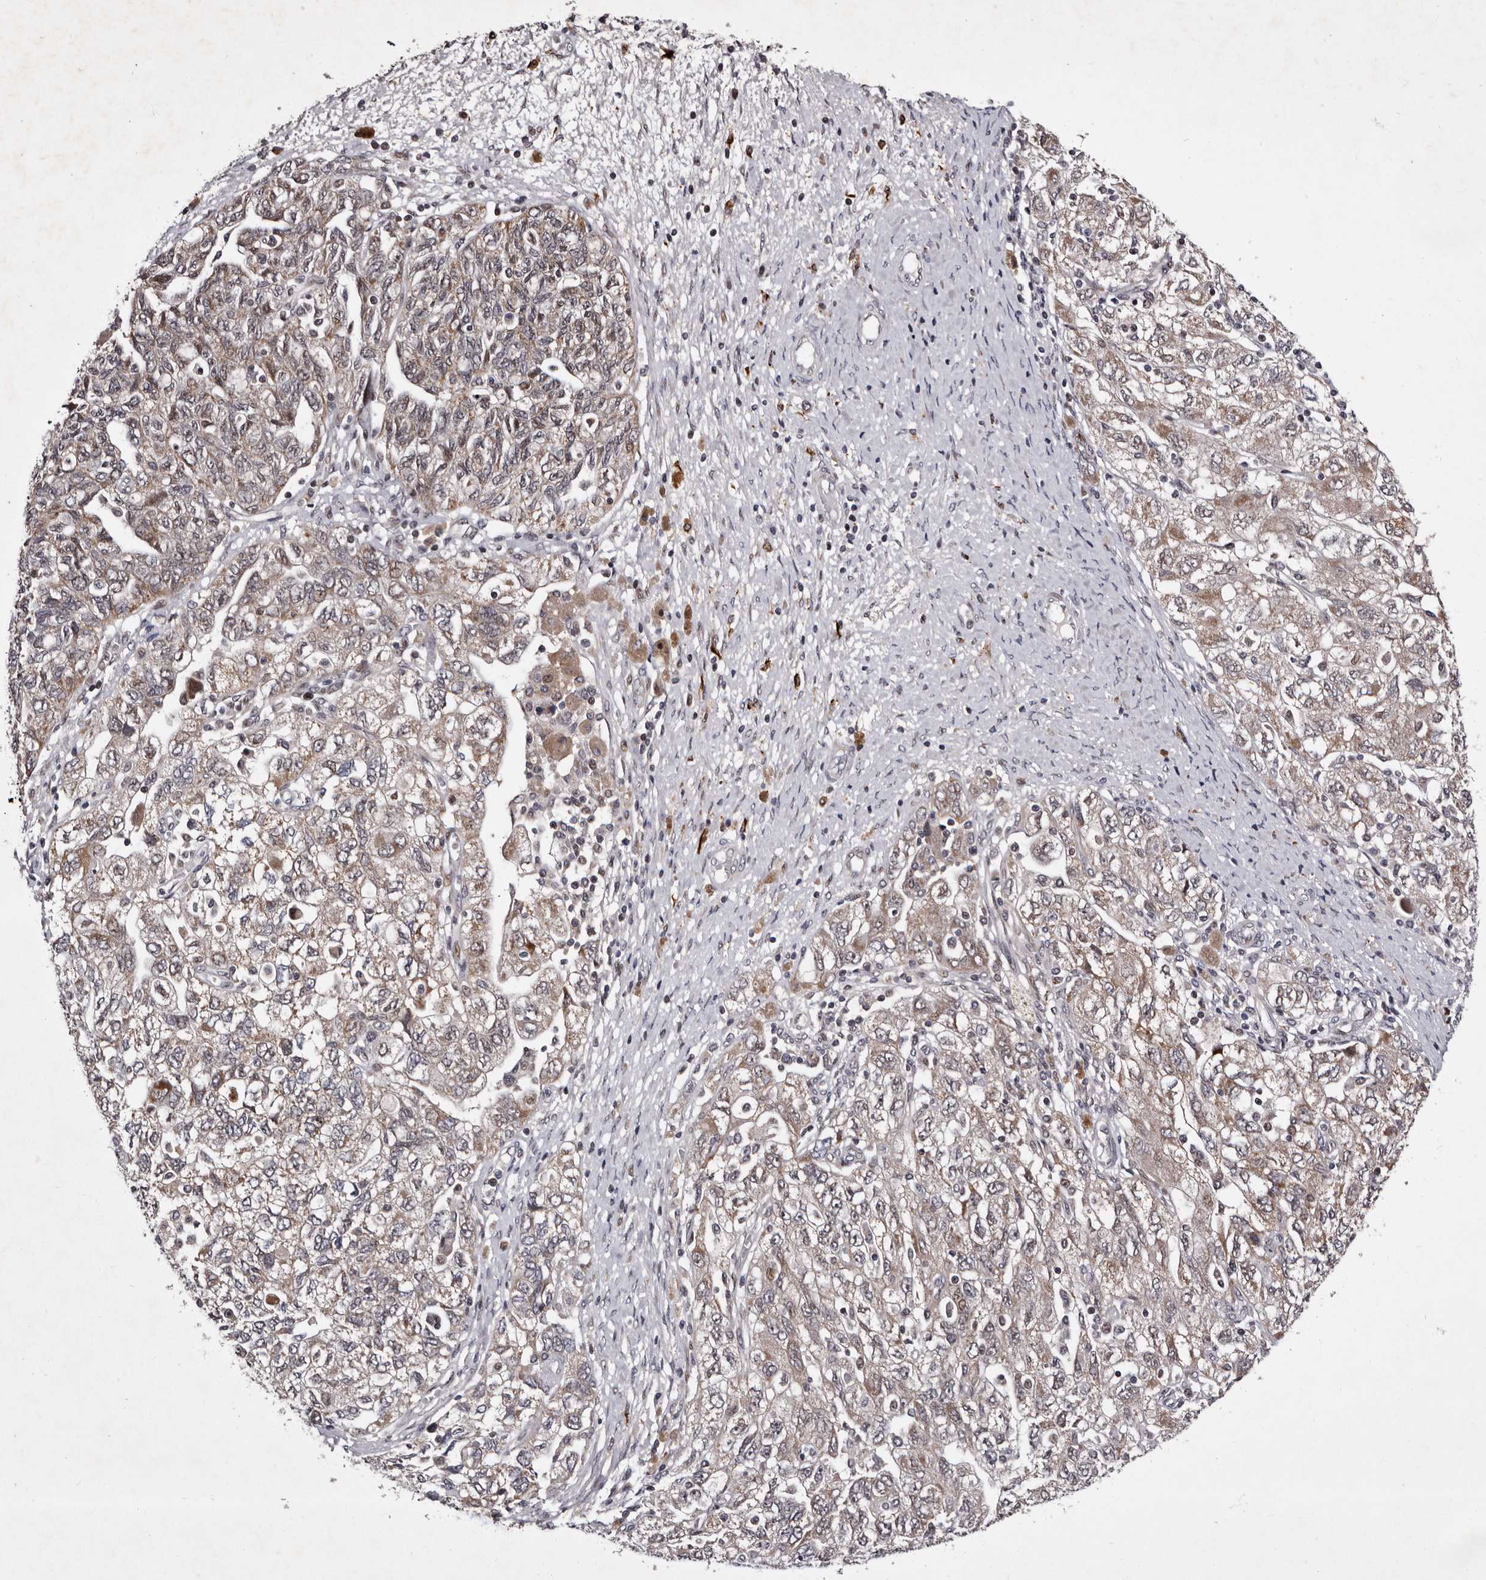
{"staining": {"intensity": "moderate", "quantity": ">75%", "location": "cytoplasmic/membranous"}, "tissue": "ovarian cancer", "cell_type": "Tumor cells", "image_type": "cancer", "snomed": [{"axis": "morphology", "description": "Carcinoma, NOS"}, {"axis": "morphology", "description": "Cystadenocarcinoma, serous, NOS"}, {"axis": "topography", "description": "Ovary"}], "caption": "IHC image of human ovarian cancer (carcinoma) stained for a protein (brown), which reveals medium levels of moderate cytoplasmic/membranous expression in approximately >75% of tumor cells.", "gene": "TNKS", "patient": {"sex": "female", "age": 69}}